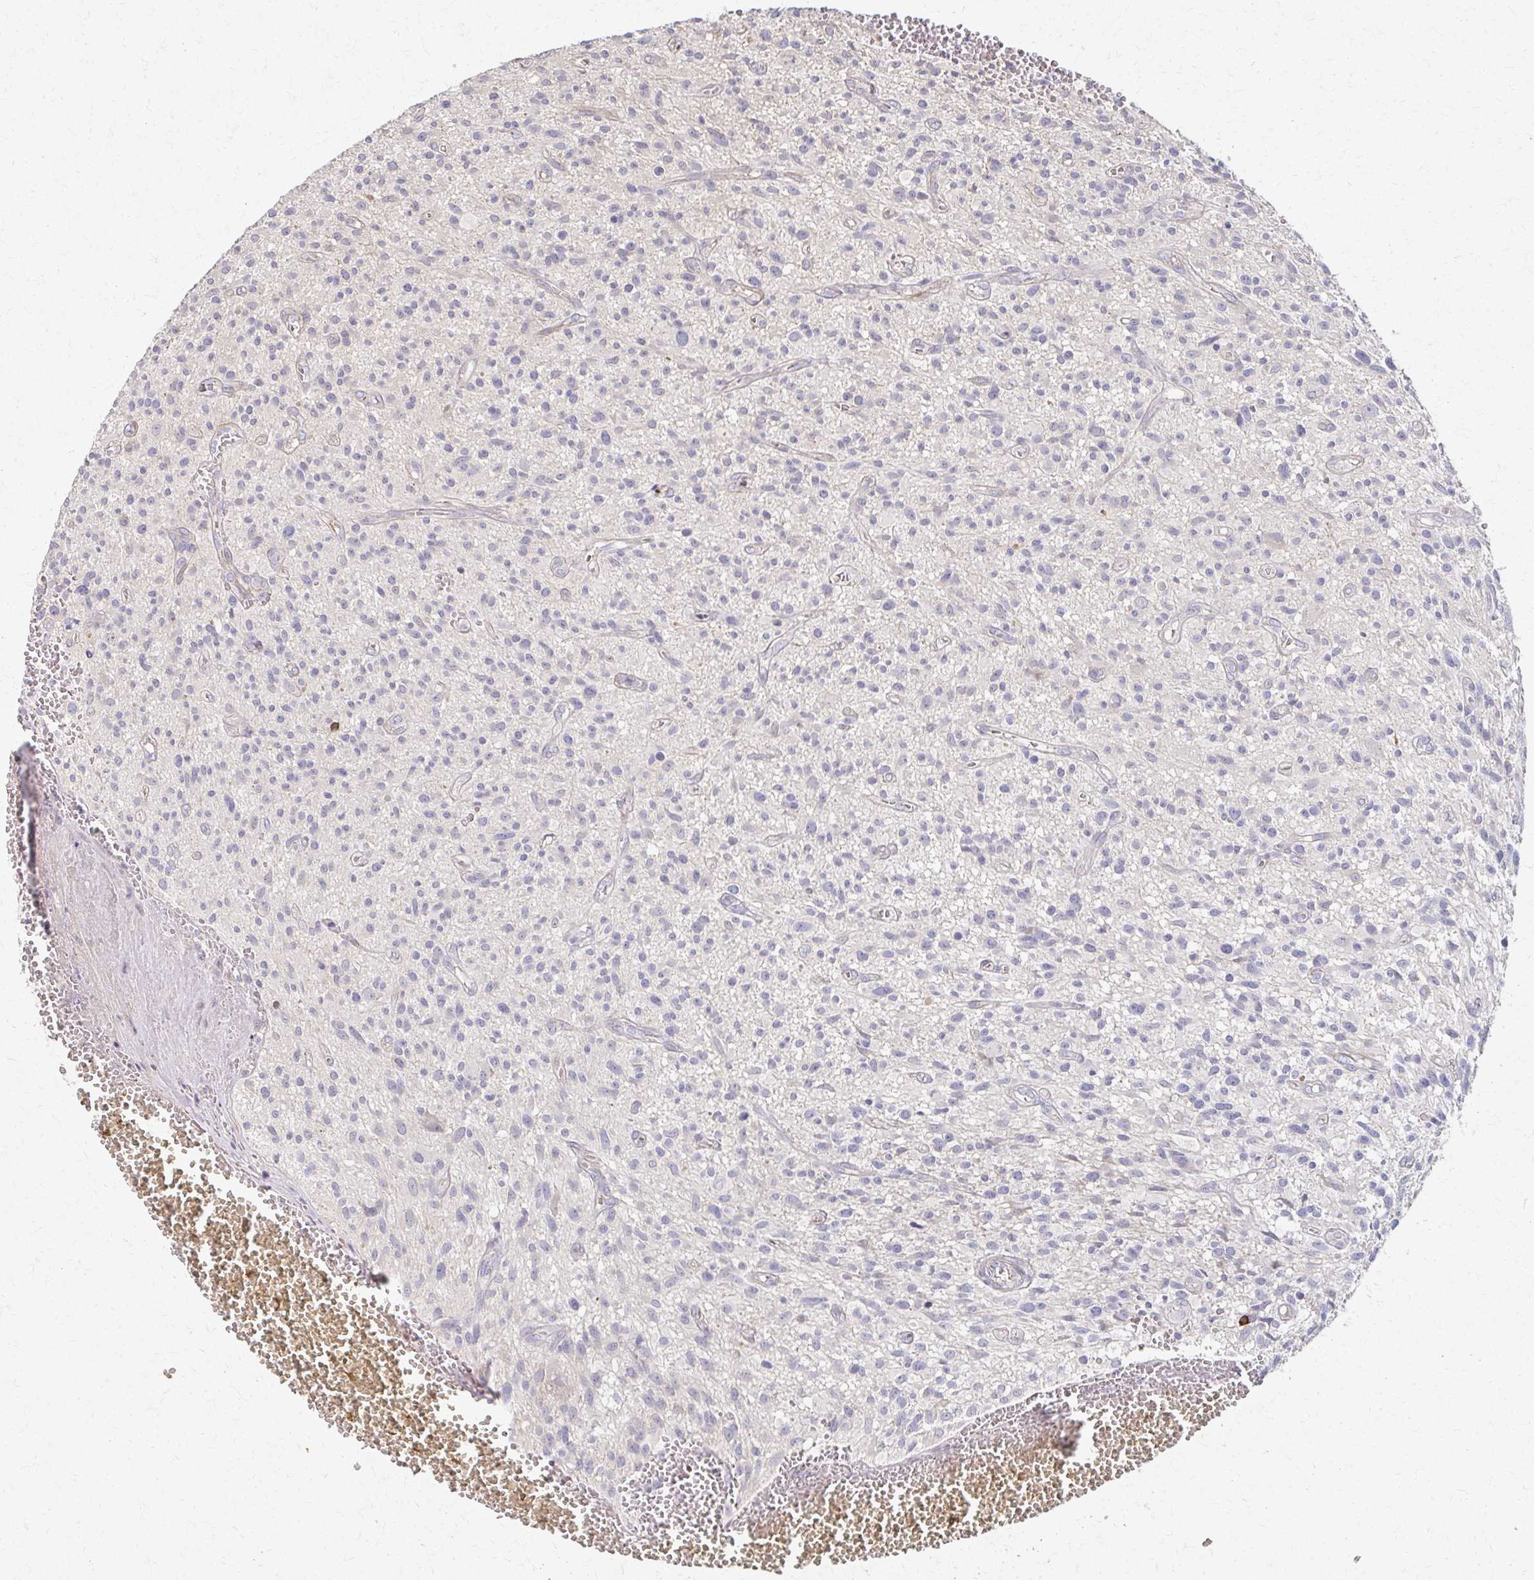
{"staining": {"intensity": "negative", "quantity": "none", "location": "none"}, "tissue": "glioma", "cell_type": "Tumor cells", "image_type": "cancer", "snomed": [{"axis": "morphology", "description": "Glioma, malignant, High grade"}, {"axis": "topography", "description": "Brain"}], "caption": "Immunohistochemistry (IHC) of human malignant high-grade glioma demonstrates no expression in tumor cells.", "gene": "EOLA2", "patient": {"sex": "male", "age": 75}}